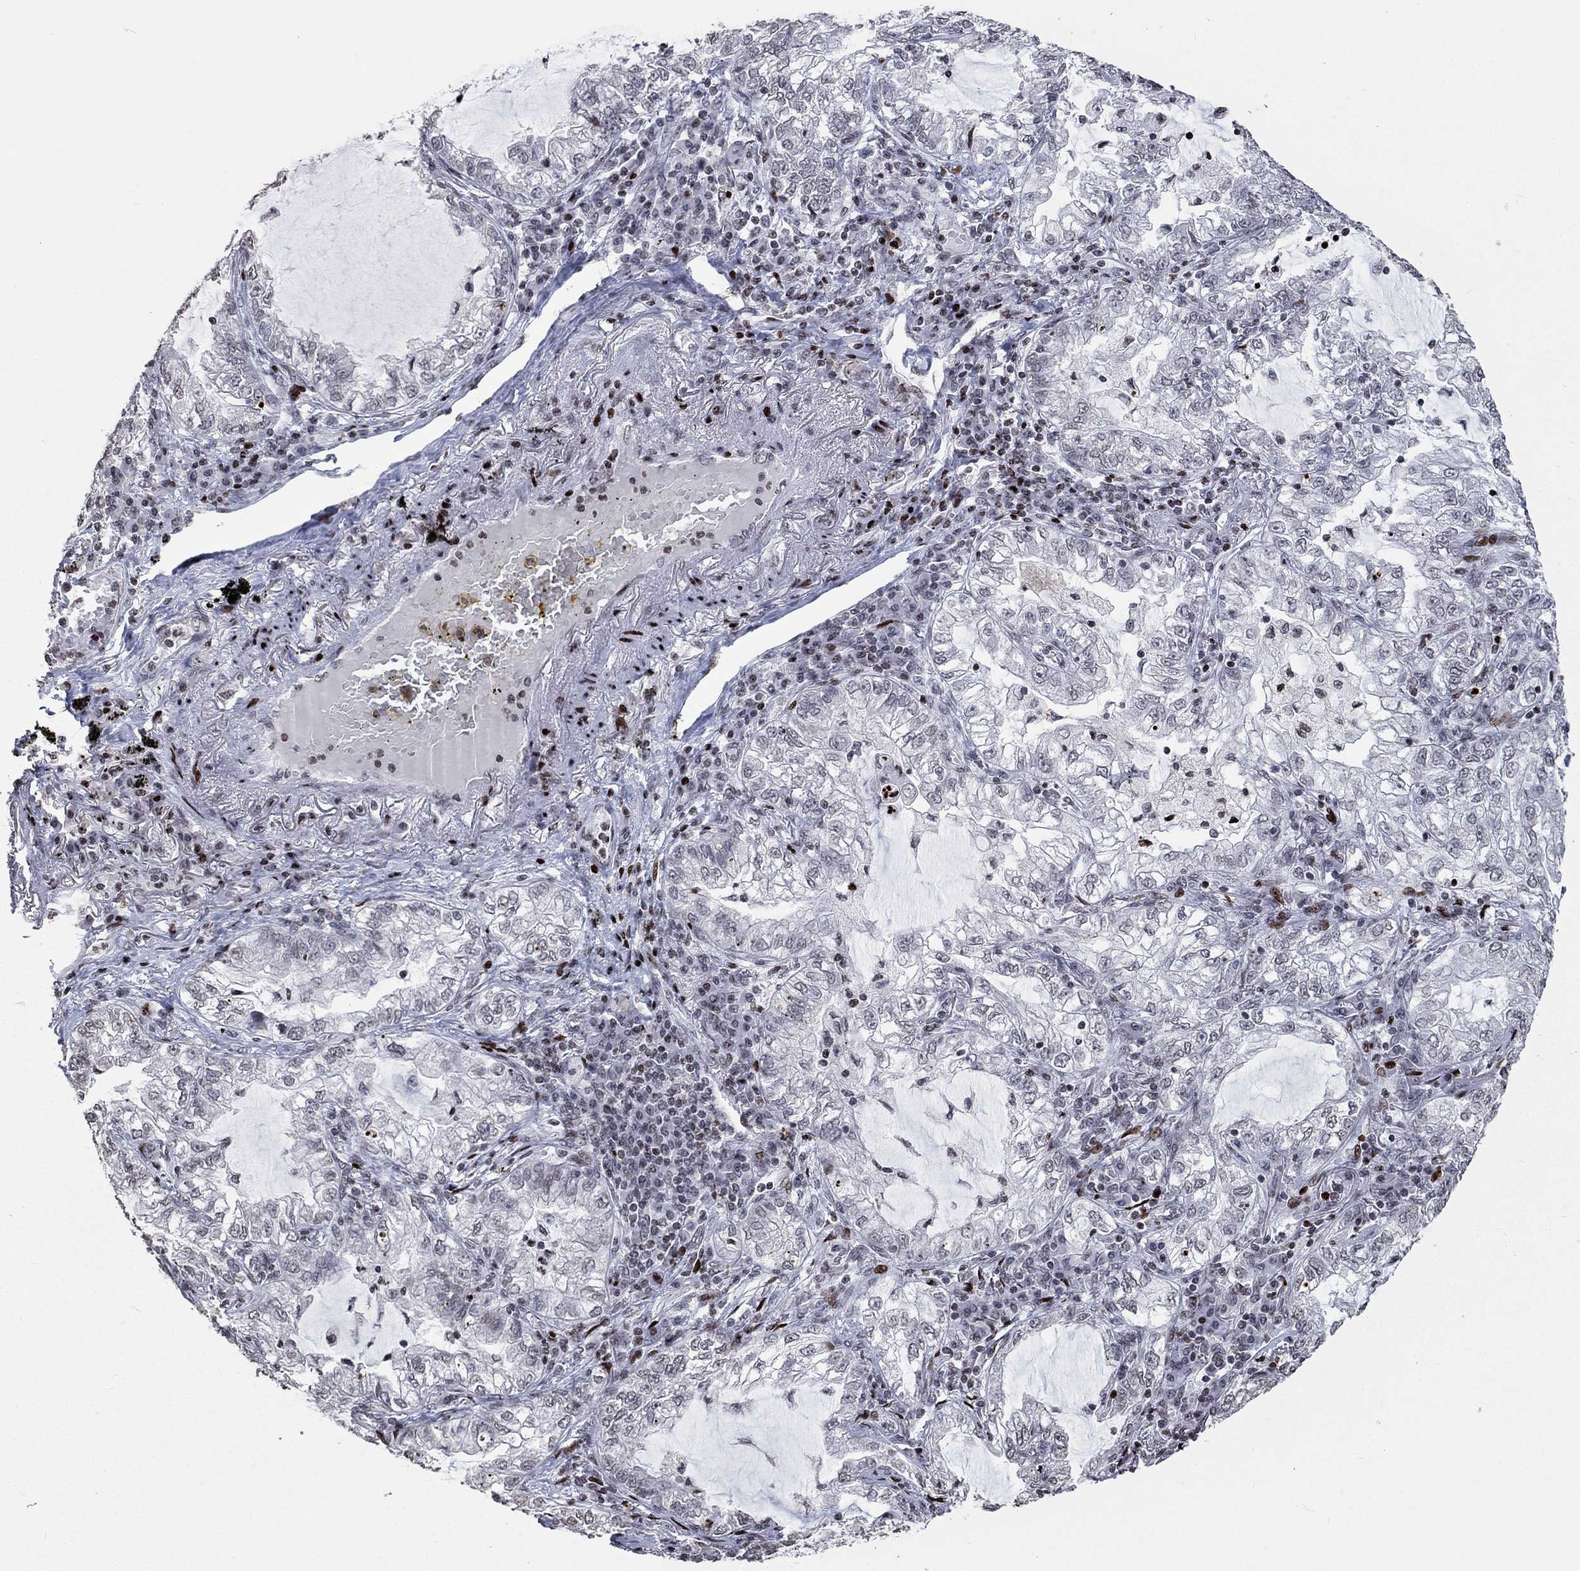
{"staining": {"intensity": "negative", "quantity": "none", "location": "none"}, "tissue": "lung cancer", "cell_type": "Tumor cells", "image_type": "cancer", "snomed": [{"axis": "morphology", "description": "Adenocarcinoma, NOS"}, {"axis": "topography", "description": "Lung"}], "caption": "This is an immunohistochemistry photomicrograph of human lung cancer. There is no expression in tumor cells.", "gene": "SRSF3", "patient": {"sex": "female", "age": 73}}